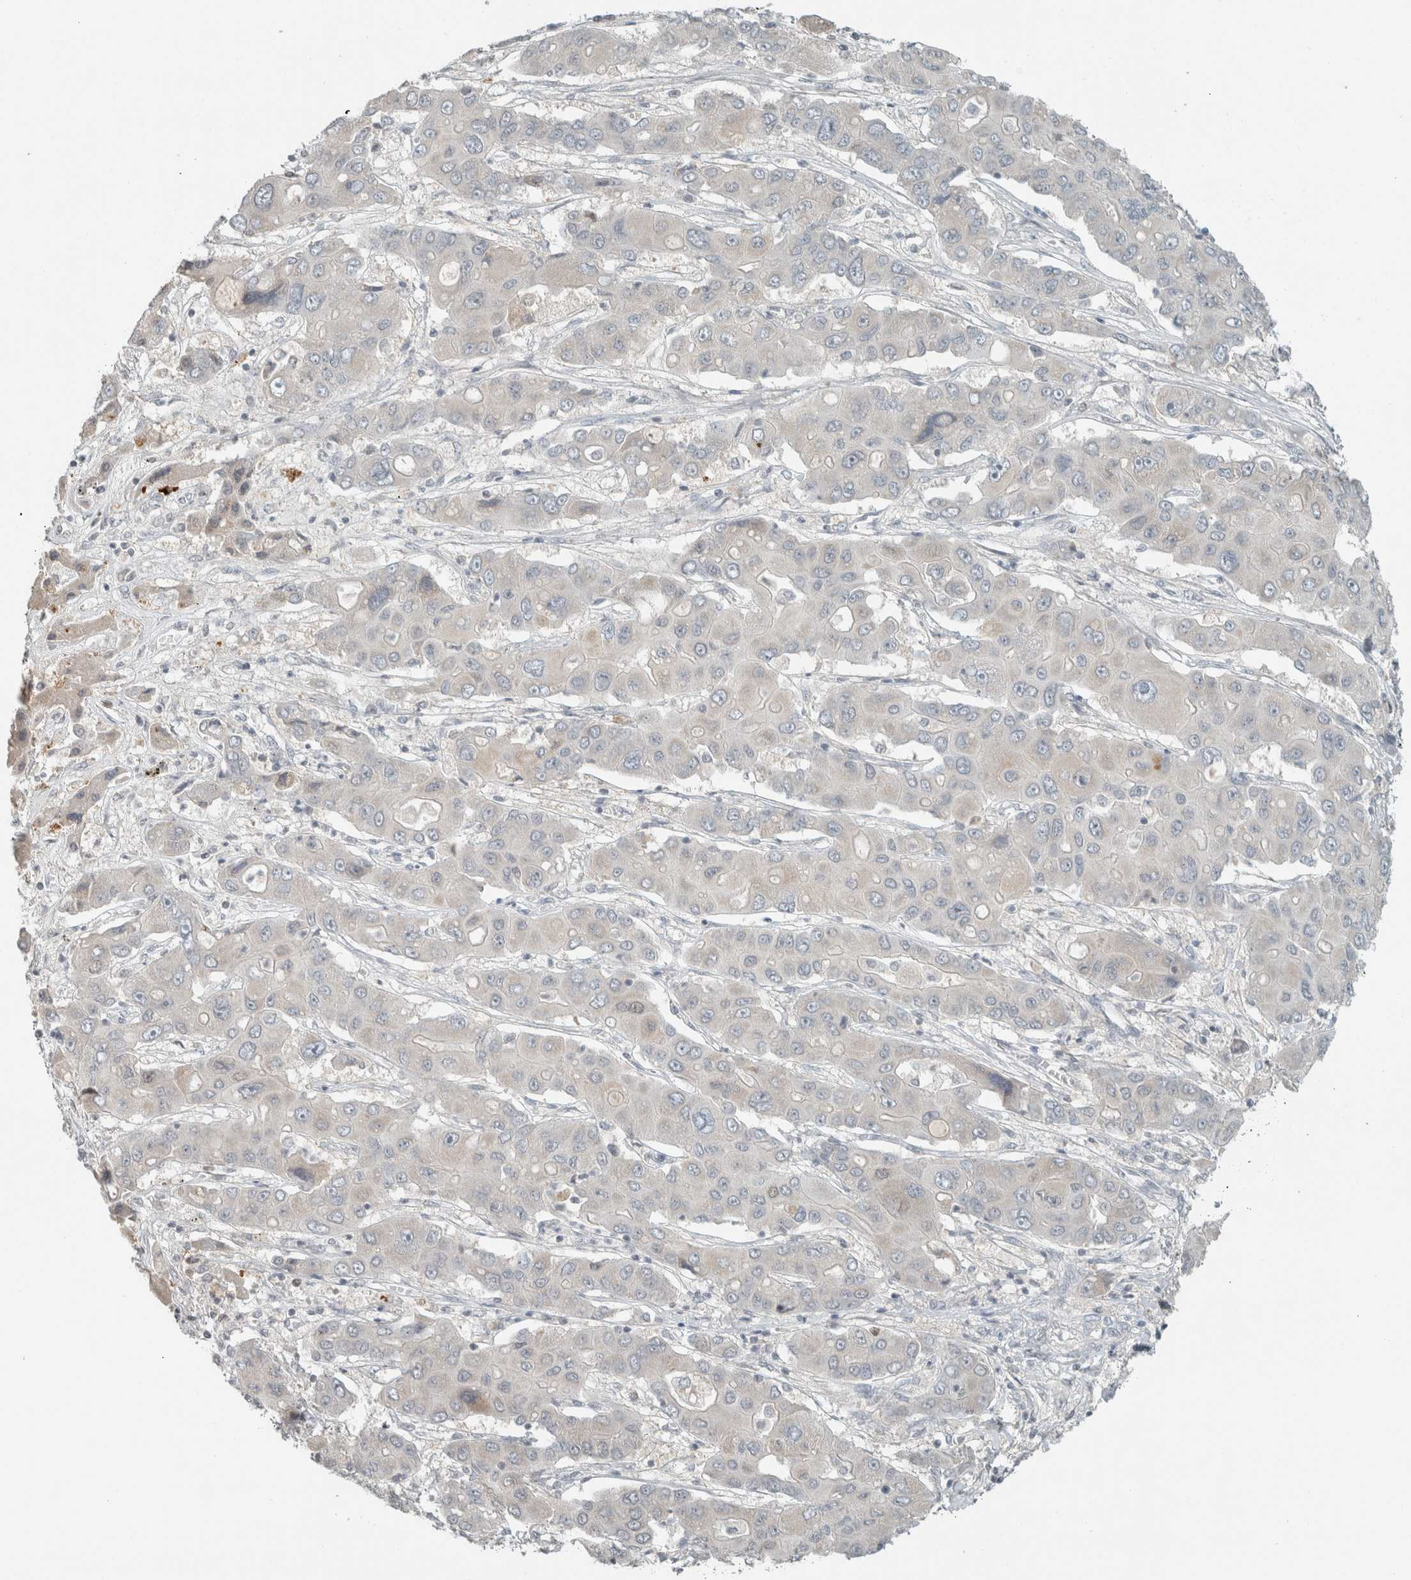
{"staining": {"intensity": "negative", "quantity": "none", "location": "none"}, "tissue": "liver cancer", "cell_type": "Tumor cells", "image_type": "cancer", "snomed": [{"axis": "morphology", "description": "Cholangiocarcinoma"}, {"axis": "topography", "description": "Liver"}], "caption": "Photomicrograph shows no significant protein positivity in tumor cells of cholangiocarcinoma (liver). The staining is performed using DAB brown chromogen with nuclei counter-stained in using hematoxylin.", "gene": "TRIT1", "patient": {"sex": "male", "age": 67}}